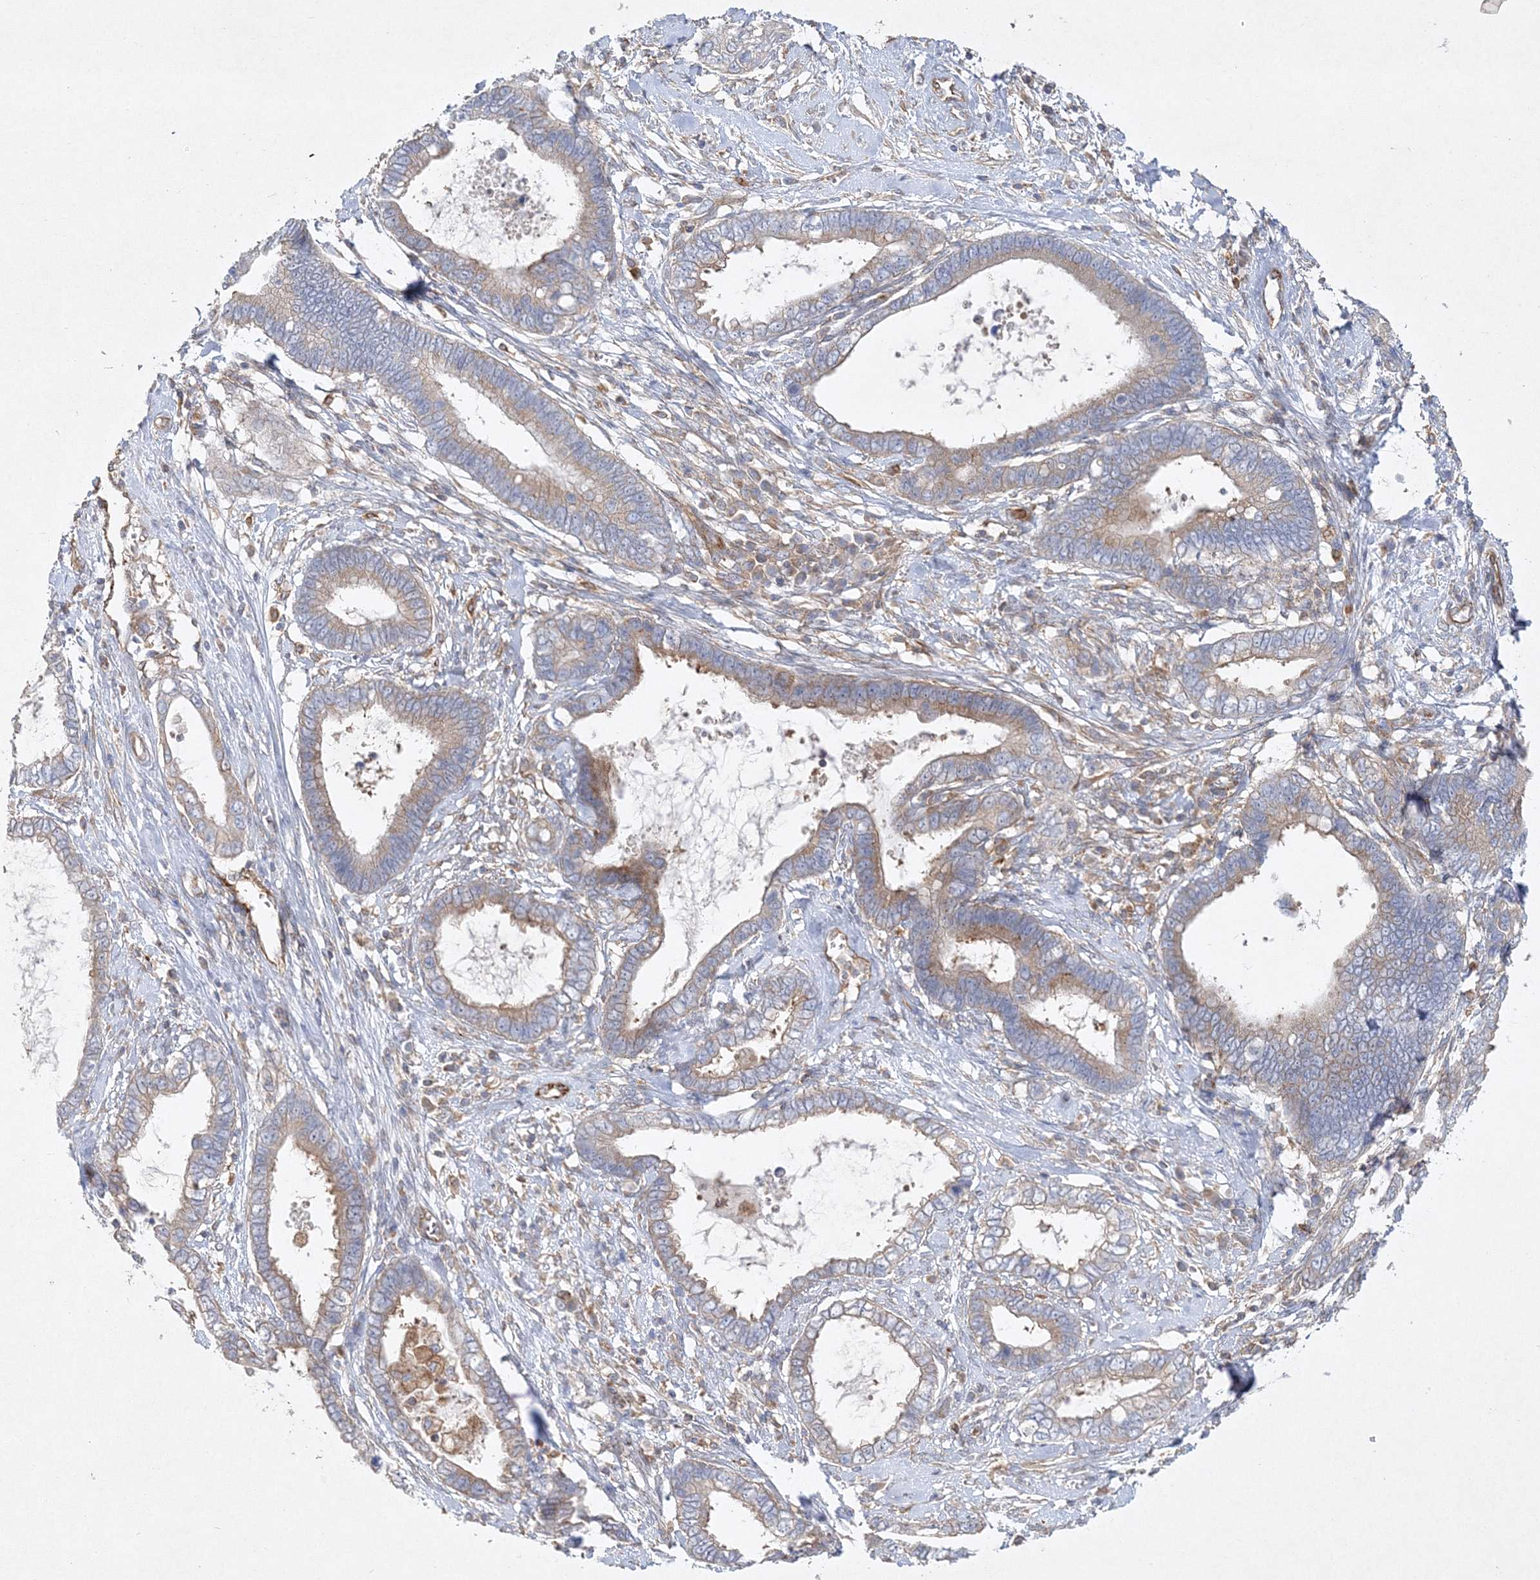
{"staining": {"intensity": "moderate", "quantity": "25%-75%", "location": "cytoplasmic/membranous"}, "tissue": "cervical cancer", "cell_type": "Tumor cells", "image_type": "cancer", "snomed": [{"axis": "morphology", "description": "Adenocarcinoma, NOS"}, {"axis": "topography", "description": "Cervix"}], "caption": "Immunohistochemical staining of cervical cancer demonstrates moderate cytoplasmic/membranous protein expression in about 25%-75% of tumor cells.", "gene": "WDR37", "patient": {"sex": "female", "age": 44}}